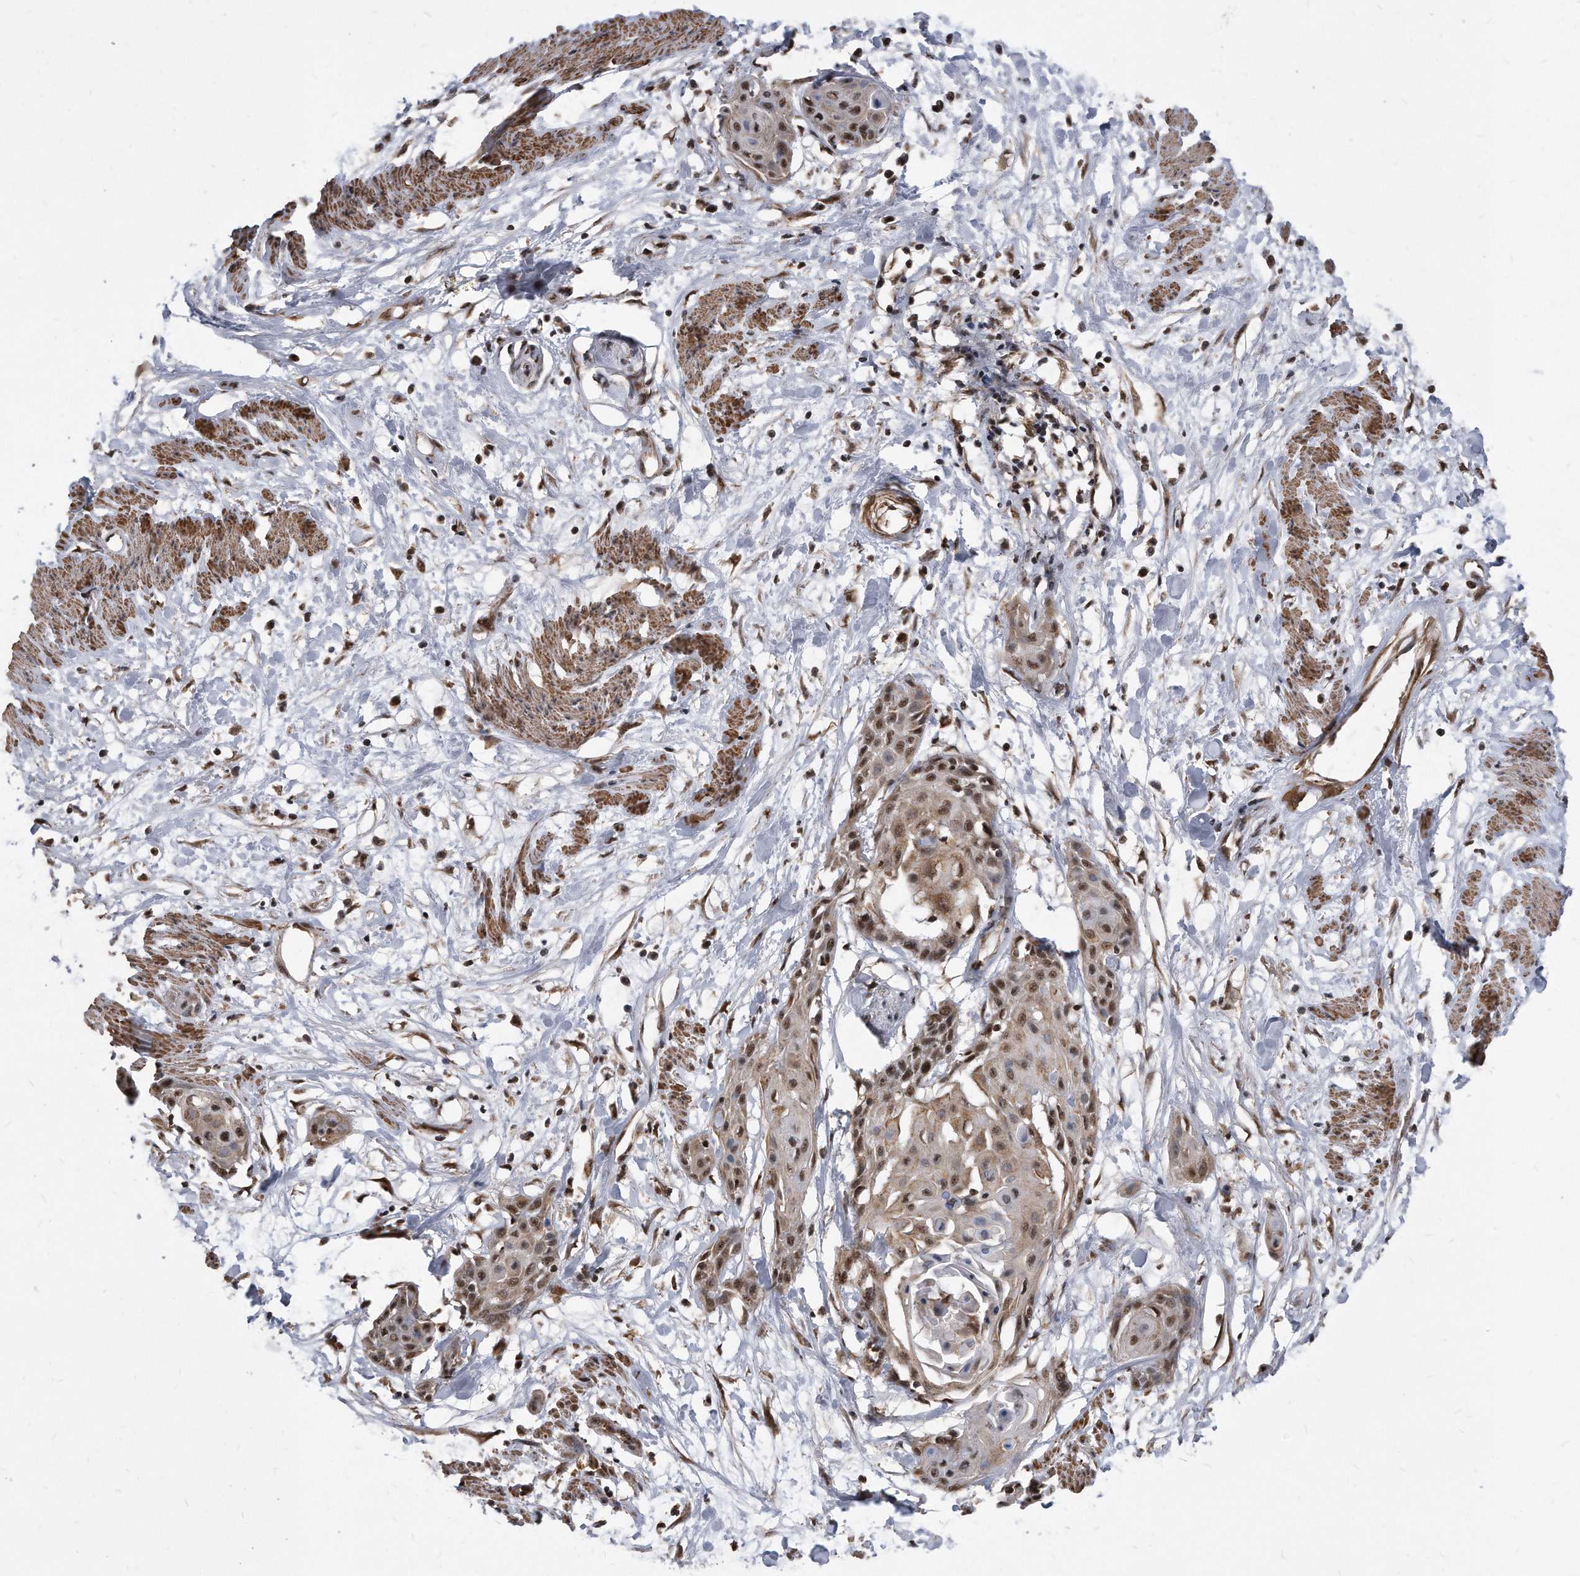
{"staining": {"intensity": "moderate", "quantity": ">75%", "location": "nuclear"}, "tissue": "cervical cancer", "cell_type": "Tumor cells", "image_type": "cancer", "snomed": [{"axis": "morphology", "description": "Squamous cell carcinoma, NOS"}, {"axis": "topography", "description": "Cervix"}], "caption": "Immunohistochemistry photomicrograph of human cervical cancer (squamous cell carcinoma) stained for a protein (brown), which displays medium levels of moderate nuclear expression in about >75% of tumor cells.", "gene": "DUSP22", "patient": {"sex": "female", "age": 57}}